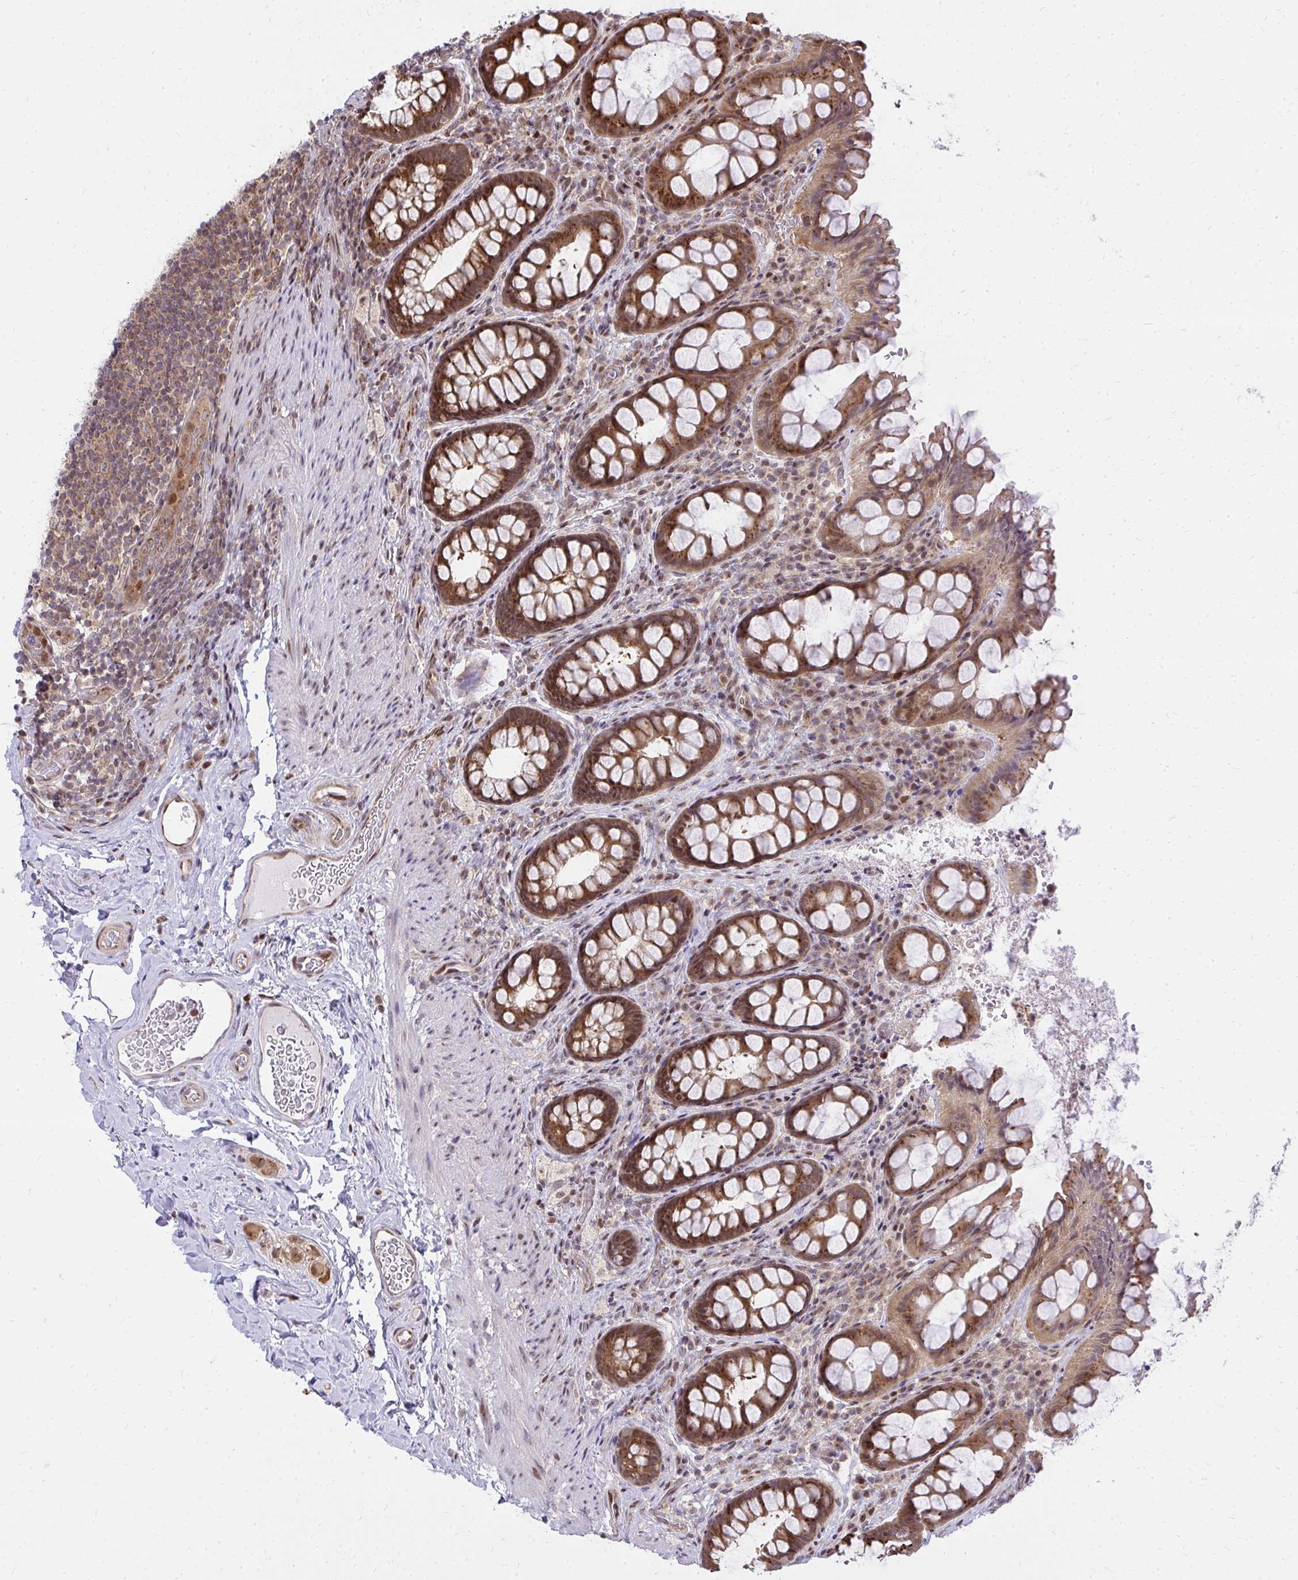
{"staining": {"intensity": "moderate", "quantity": ">75%", "location": "cytoplasmic/membranous,nuclear"}, "tissue": "rectum", "cell_type": "Glandular cells", "image_type": "normal", "snomed": [{"axis": "morphology", "description": "Normal tissue, NOS"}, {"axis": "topography", "description": "Rectum"}, {"axis": "topography", "description": "Peripheral nerve tissue"}], "caption": "IHC of unremarkable rectum shows medium levels of moderate cytoplasmic/membranous,nuclear staining in approximately >75% of glandular cells.", "gene": "PIGY", "patient": {"sex": "female", "age": 69}}